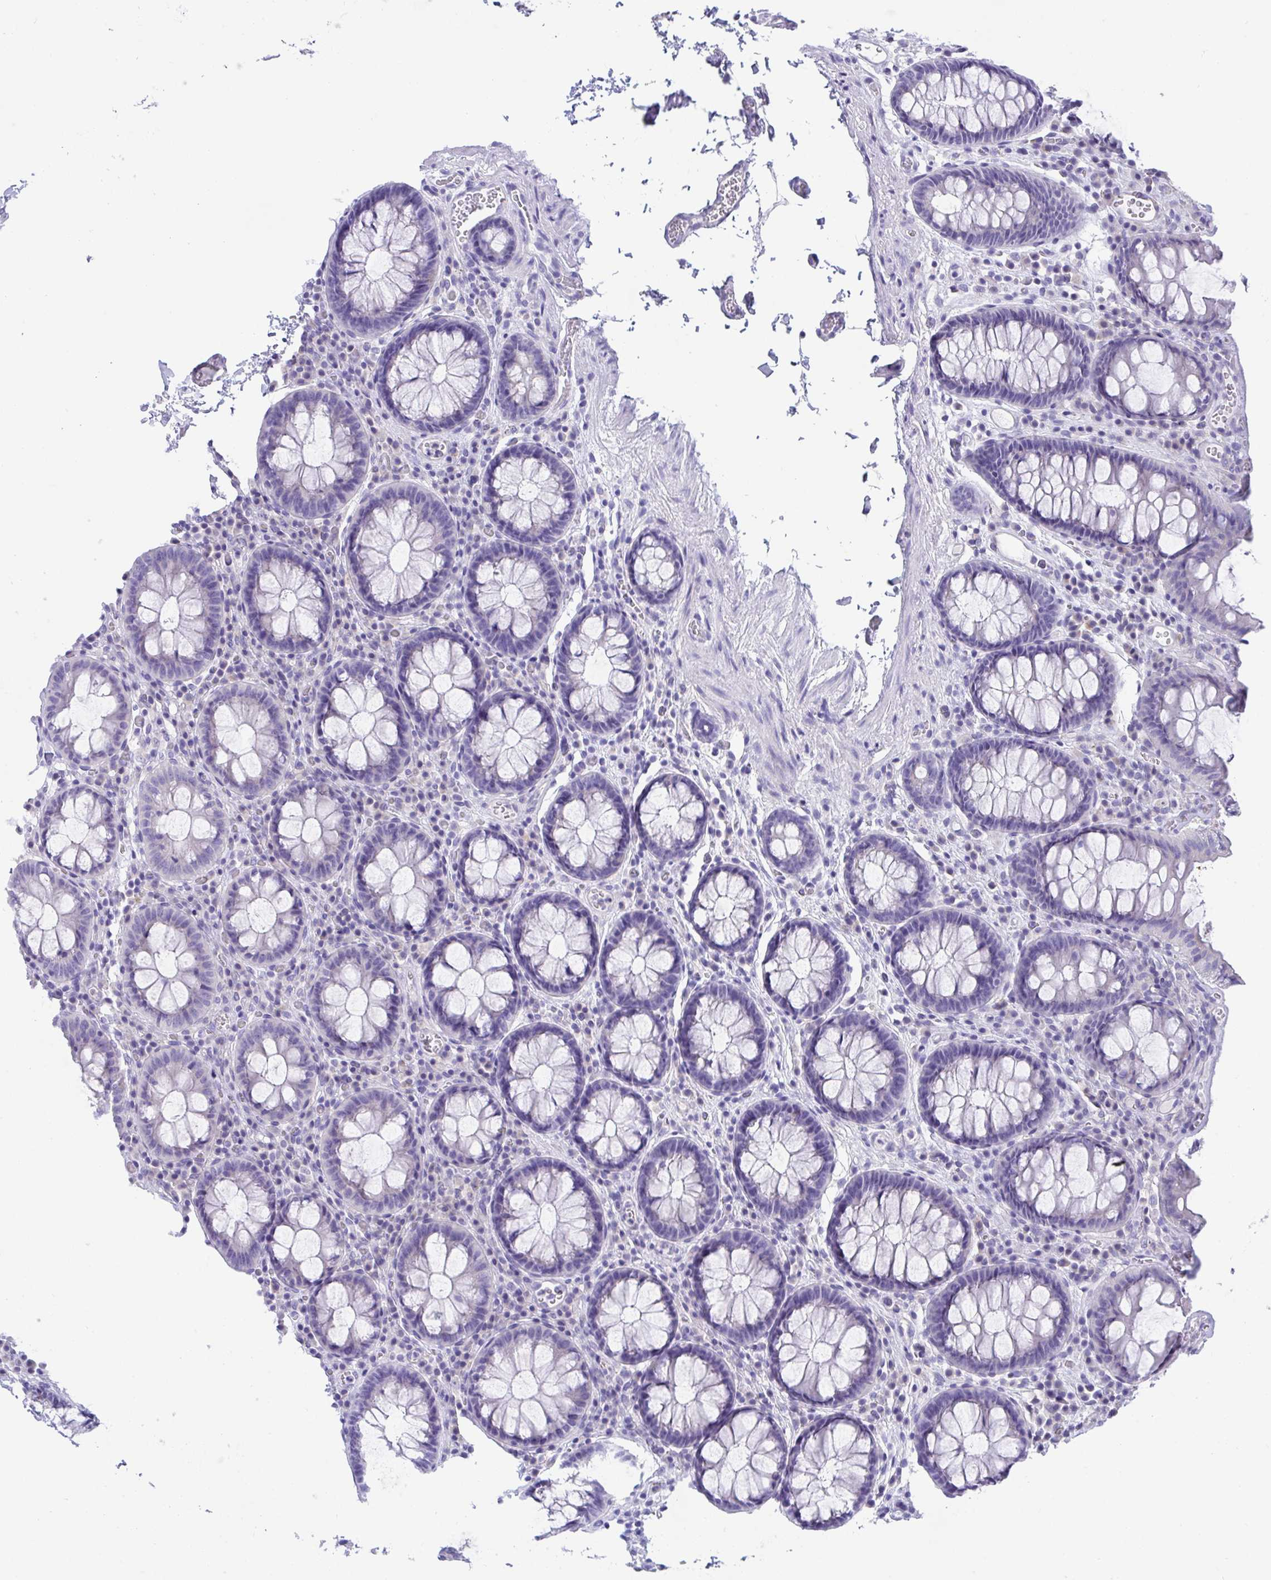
{"staining": {"intensity": "negative", "quantity": "none", "location": "none"}, "tissue": "colon", "cell_type": "Endothelial cells", "image_type": "normal", "snomed": [{"axis": "morphology", "description": "Normal tissue, NOS"}, {"axis": "topography", "description": "Colon"}, {"axis": "topography", "description": "Peripheral nerve tissue"}], "caption": "The histopathology image displays no significant expression in endothelial cells of colon. Brightfield microscopy of immunohistochemistry stained with DAB (3,3'-diaminobenzidine) (brown) and hematoxylin (blue), captured at high magnification.", "gene": "TMEM106B", "patient": {"sex": "male", "age": 84}}